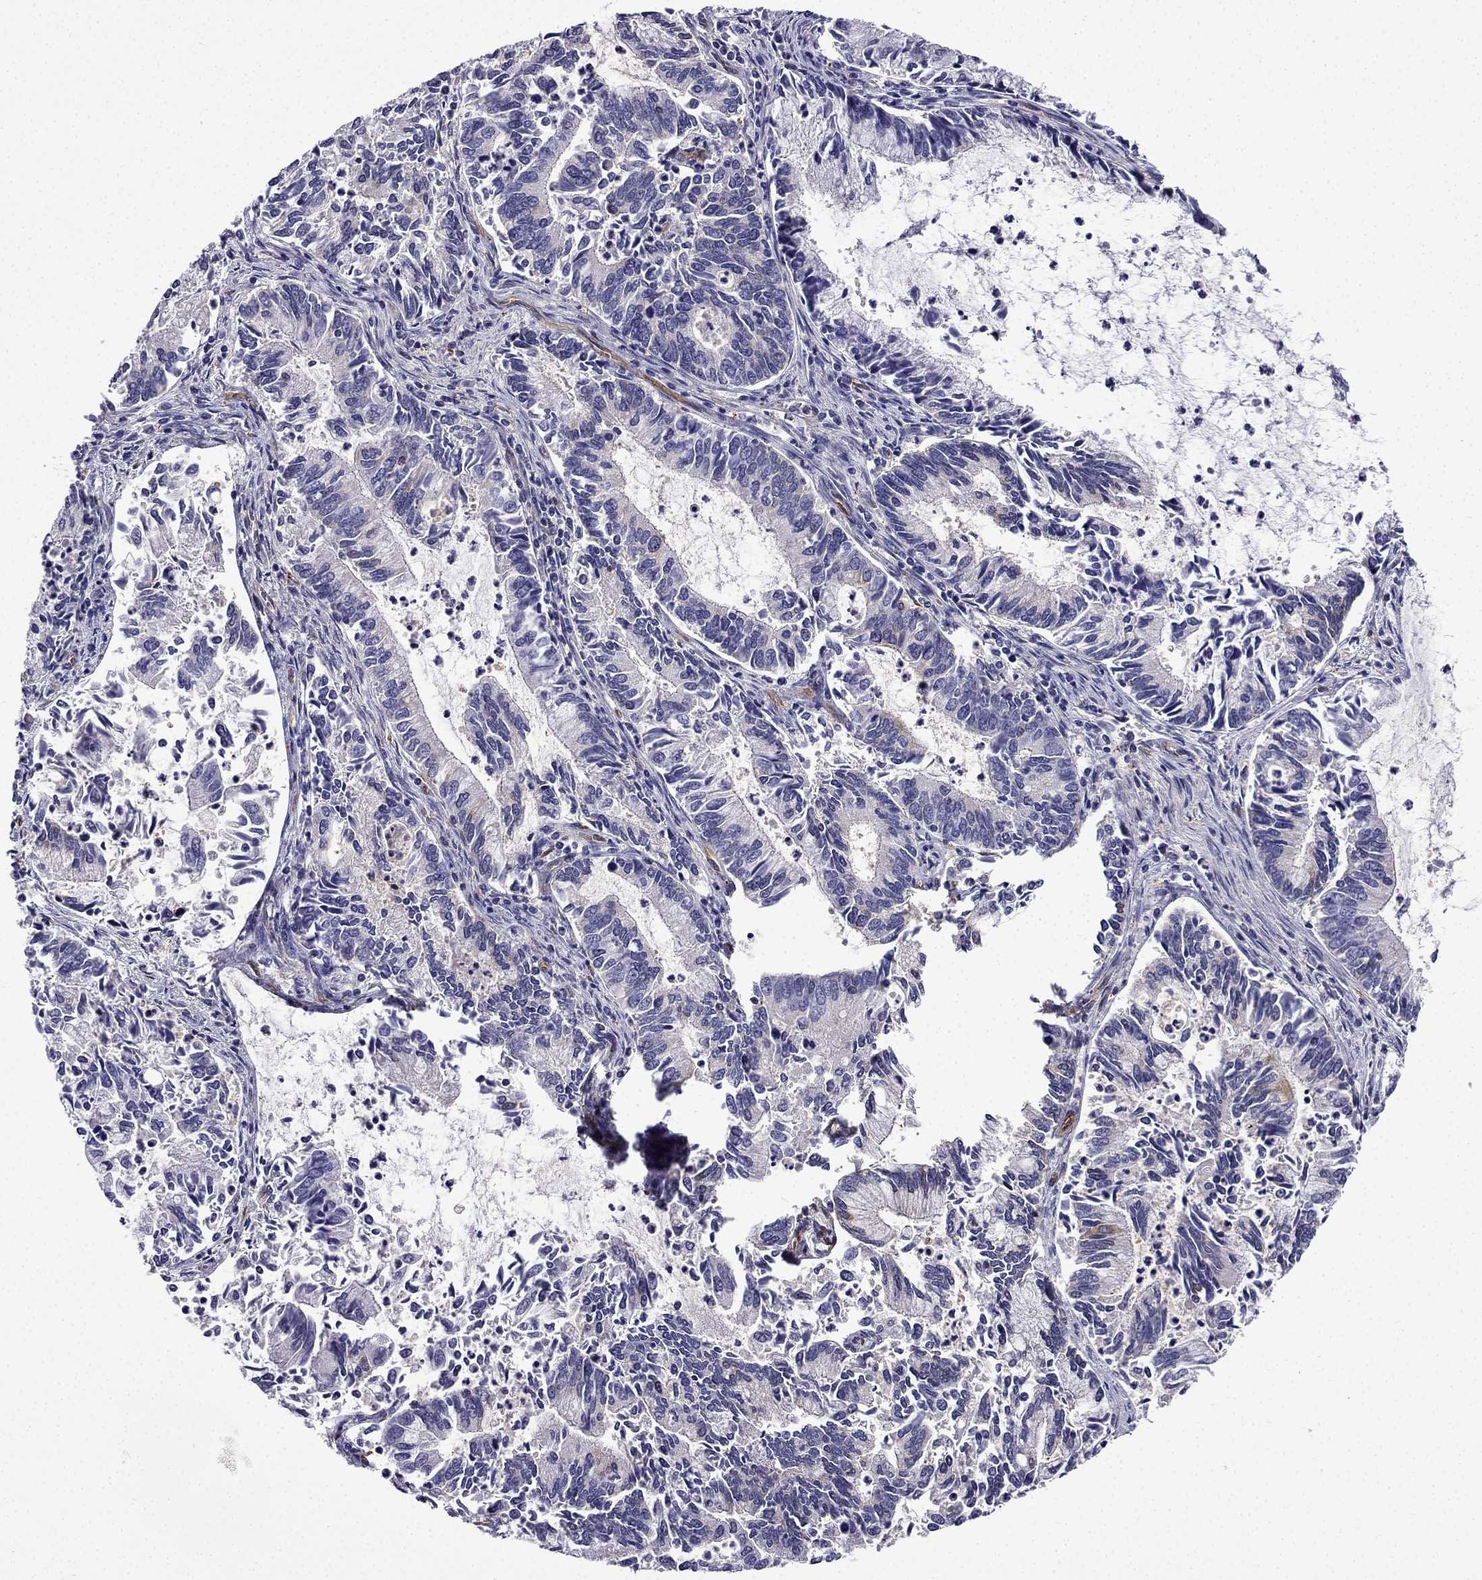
{"staining": {"intensity": "negative", "quantity": "none", "location": "none"}, "tissue": "cervical cancer", "cell_type": "Tumor cells", "image_type": "cancer", "snomed": [{"axis": "morphology", "description": "Adenocarcinoma, NOS"}, {"axis": "topography", "description": "Cervix"}], "caption": "Immunohistochemistry (IHC) photomicrograph of neoplastic tissue: cervical cancer (adenocarcinoma) stained with DAB (3,3'-diaminobenzidine) exhibits no significant protein staining in tumor cells.", "gene": "MAP4", "patient": {"sex": "female", "age": 42}}